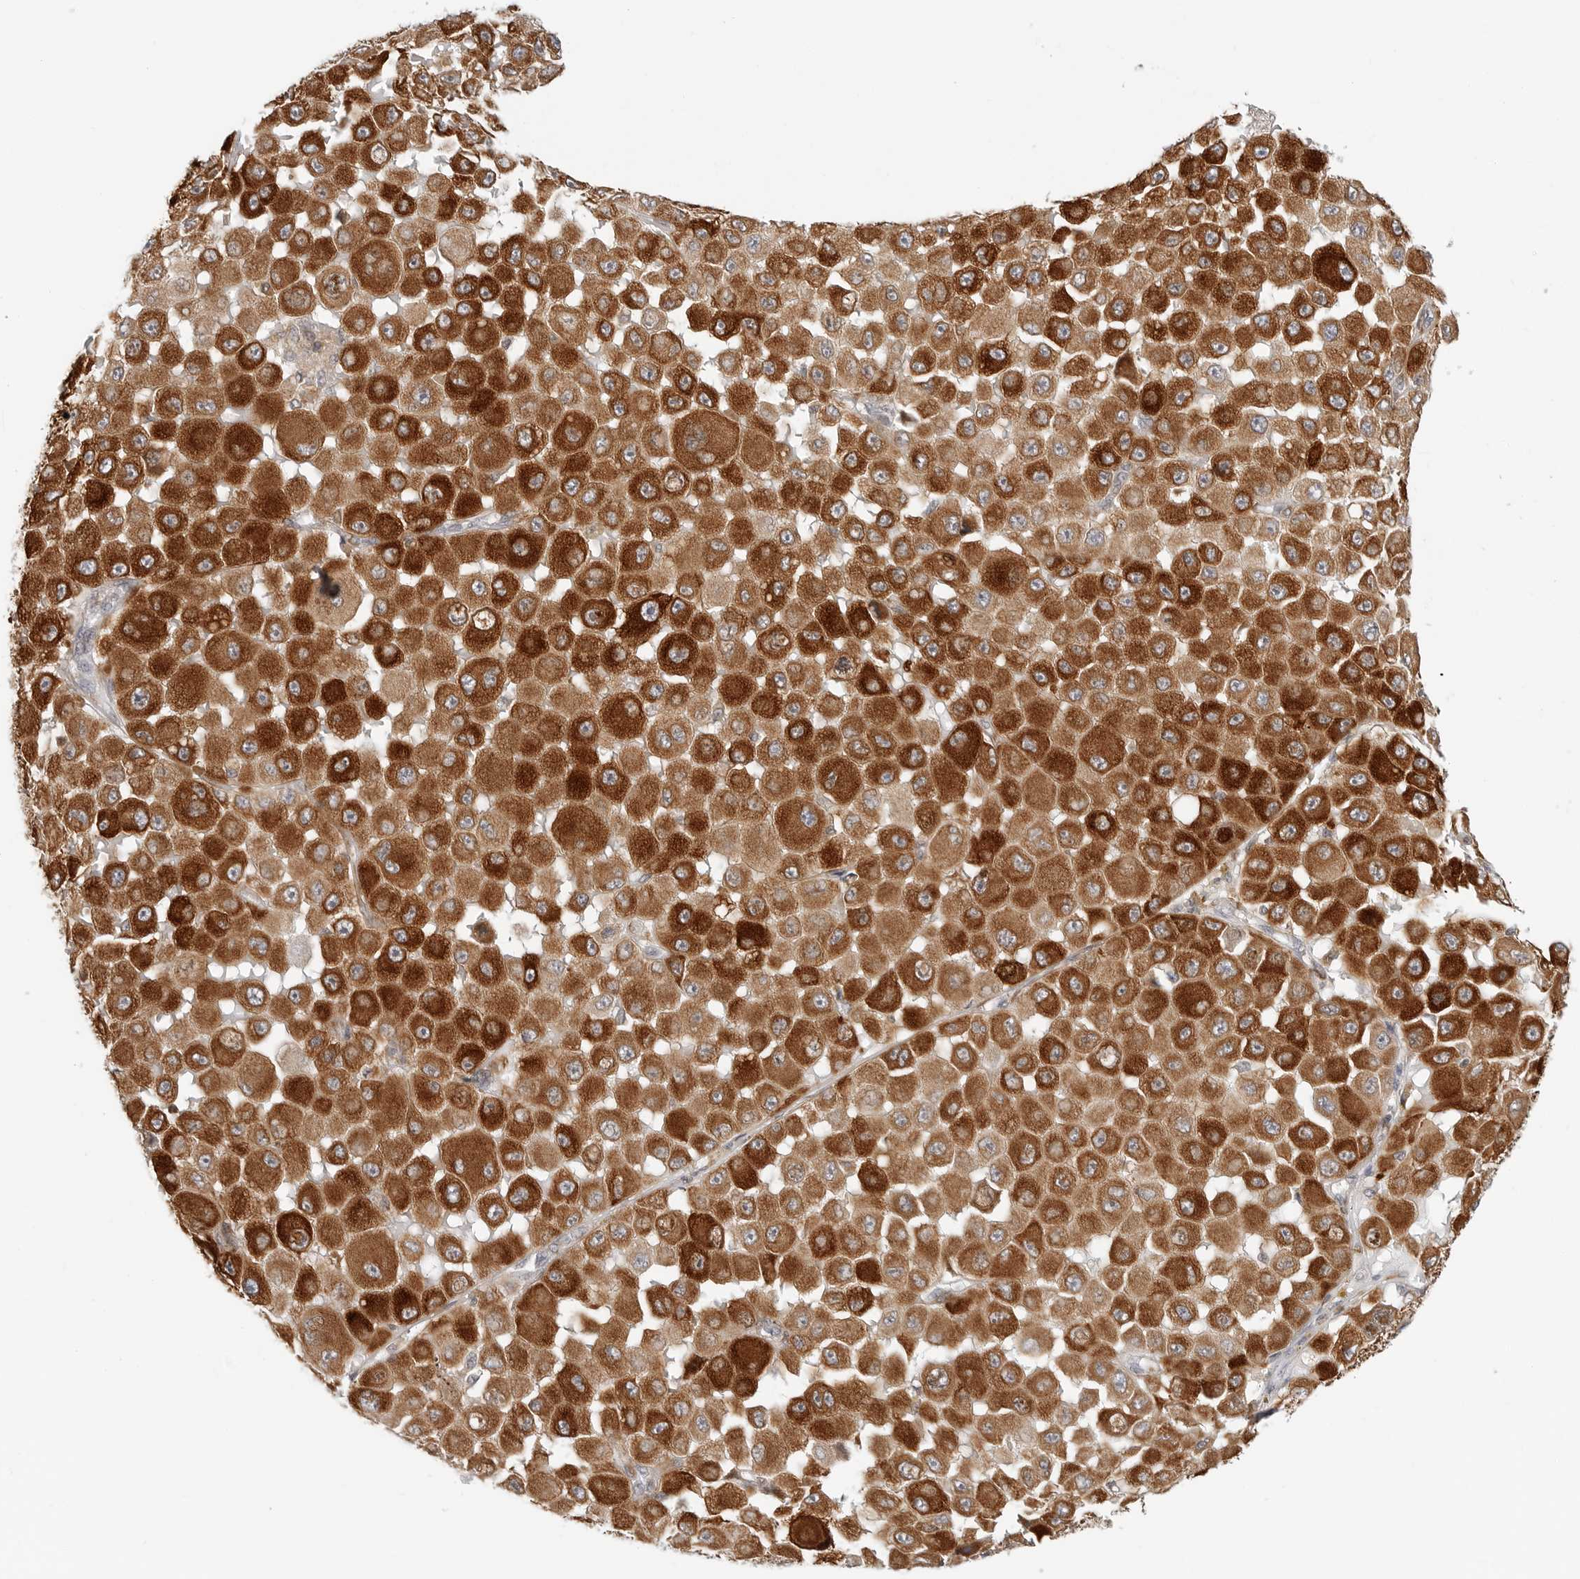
{"staining": {"intensity": "strong", "quantity": ">75%", "location": "cytoplasmic/membranous"}, "tissue": "melanoma", "cell_type": "Tumor cells", "image_type": "cancer", "snomed": [{"axis": "morphology", "description": "Malignant melanoma, NOS"}, {"axis": "topography", "description": "Skin"}], "caption": "This is an image of IHC staining of melanoma, which shows strong staining in the cytoplasmic/membranous of tumor cells.", "gene": "C1QTNF1", "patient": {"sex": "female", "age": 81}}